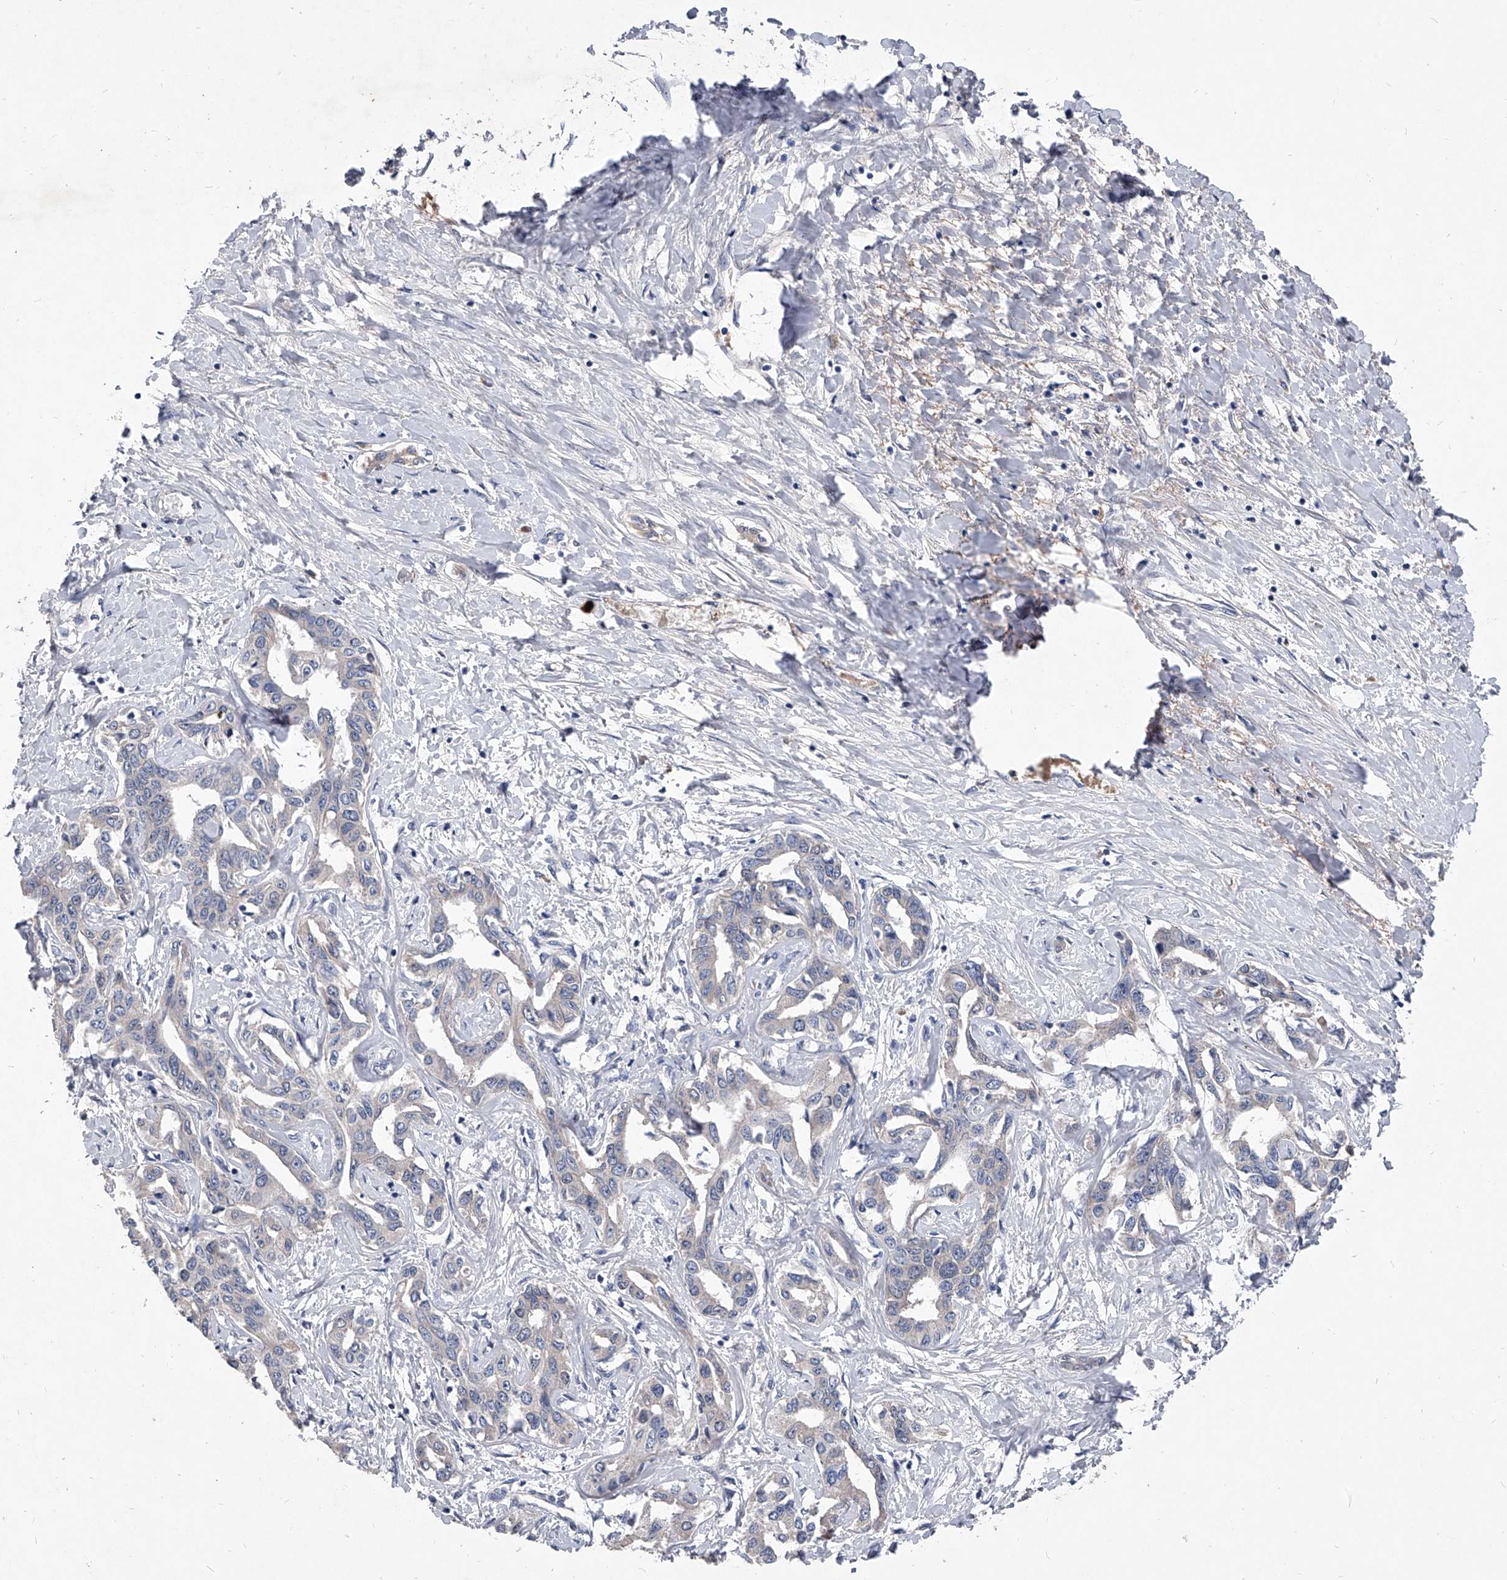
{"staining": {"intensity": "negative", "quantity": "none", "location": "none"}, "tissue": "liver cancer", "cell_type": "Tumor cells", "image_type": "cancer", "snomed": [{"axis": "morphology", "description": "Cholangiocarcinoma"}, {"axis": "topography", "description": "Liver"}], "caption": "Human liver cancer stained for a protein using immunohistochemistry (IHC) reveals no expression in tumor cells.", "gene": "C5", "patient": {"sex": "male", "age": 59}}